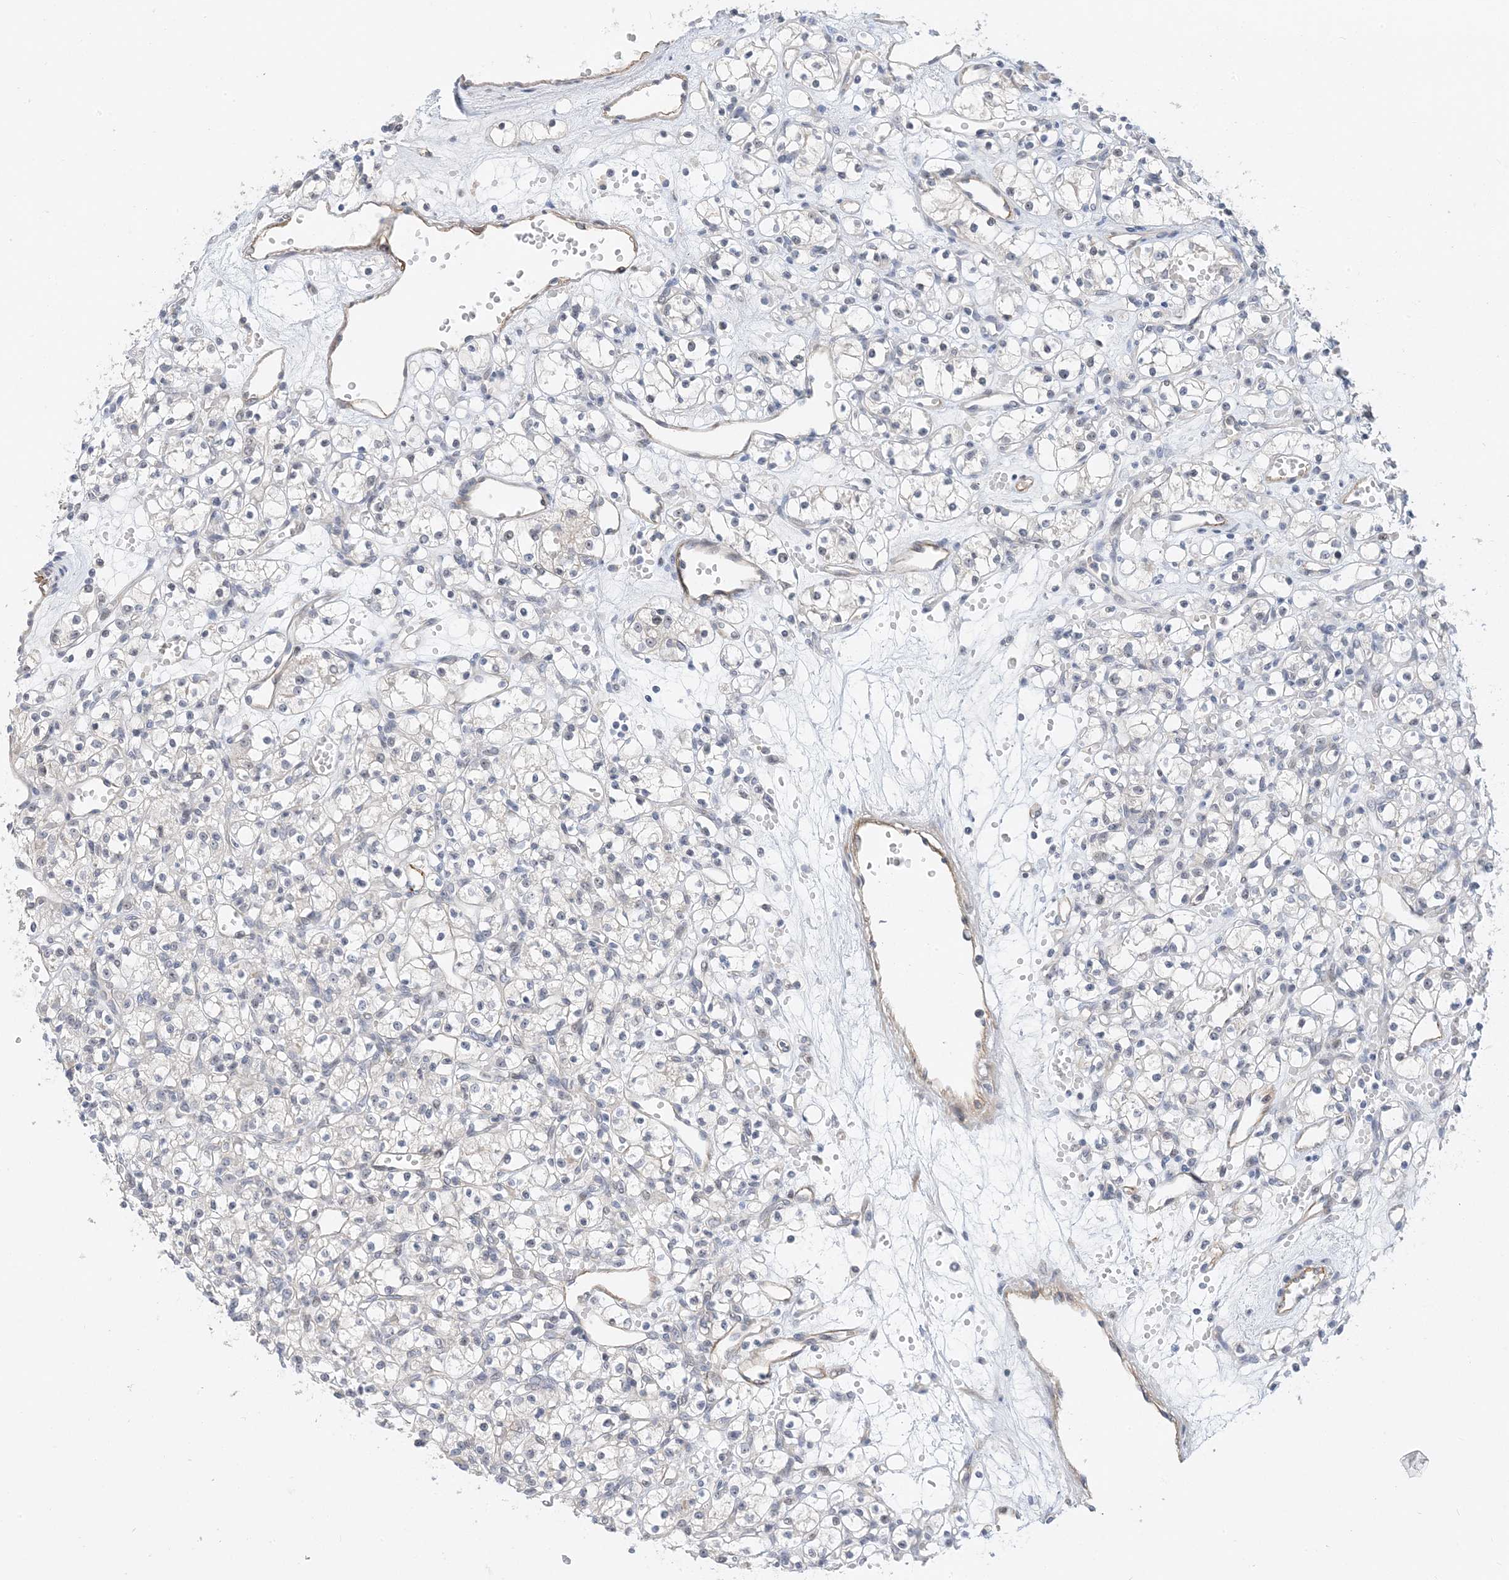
{"staining": {"intensity": "negative", "quantity": "none", "location": "none"}, "tissue": "renal cancer", "cell_type": "Tumor cells", "image_type": "cancer", "snomed": [{"axis": "morphology", "description": "Adenocarcinoma, NOS"}, {"axis": "topography", "description": "Kidney"}], "caption": "Tumor cells show no significant positivity in renal cancer (adenocarcinoma). (Brightfield microscopy of DAB IHC at high magnification).", "gene": "IL36B", "patient": {"sex": "female", "age": 59}}